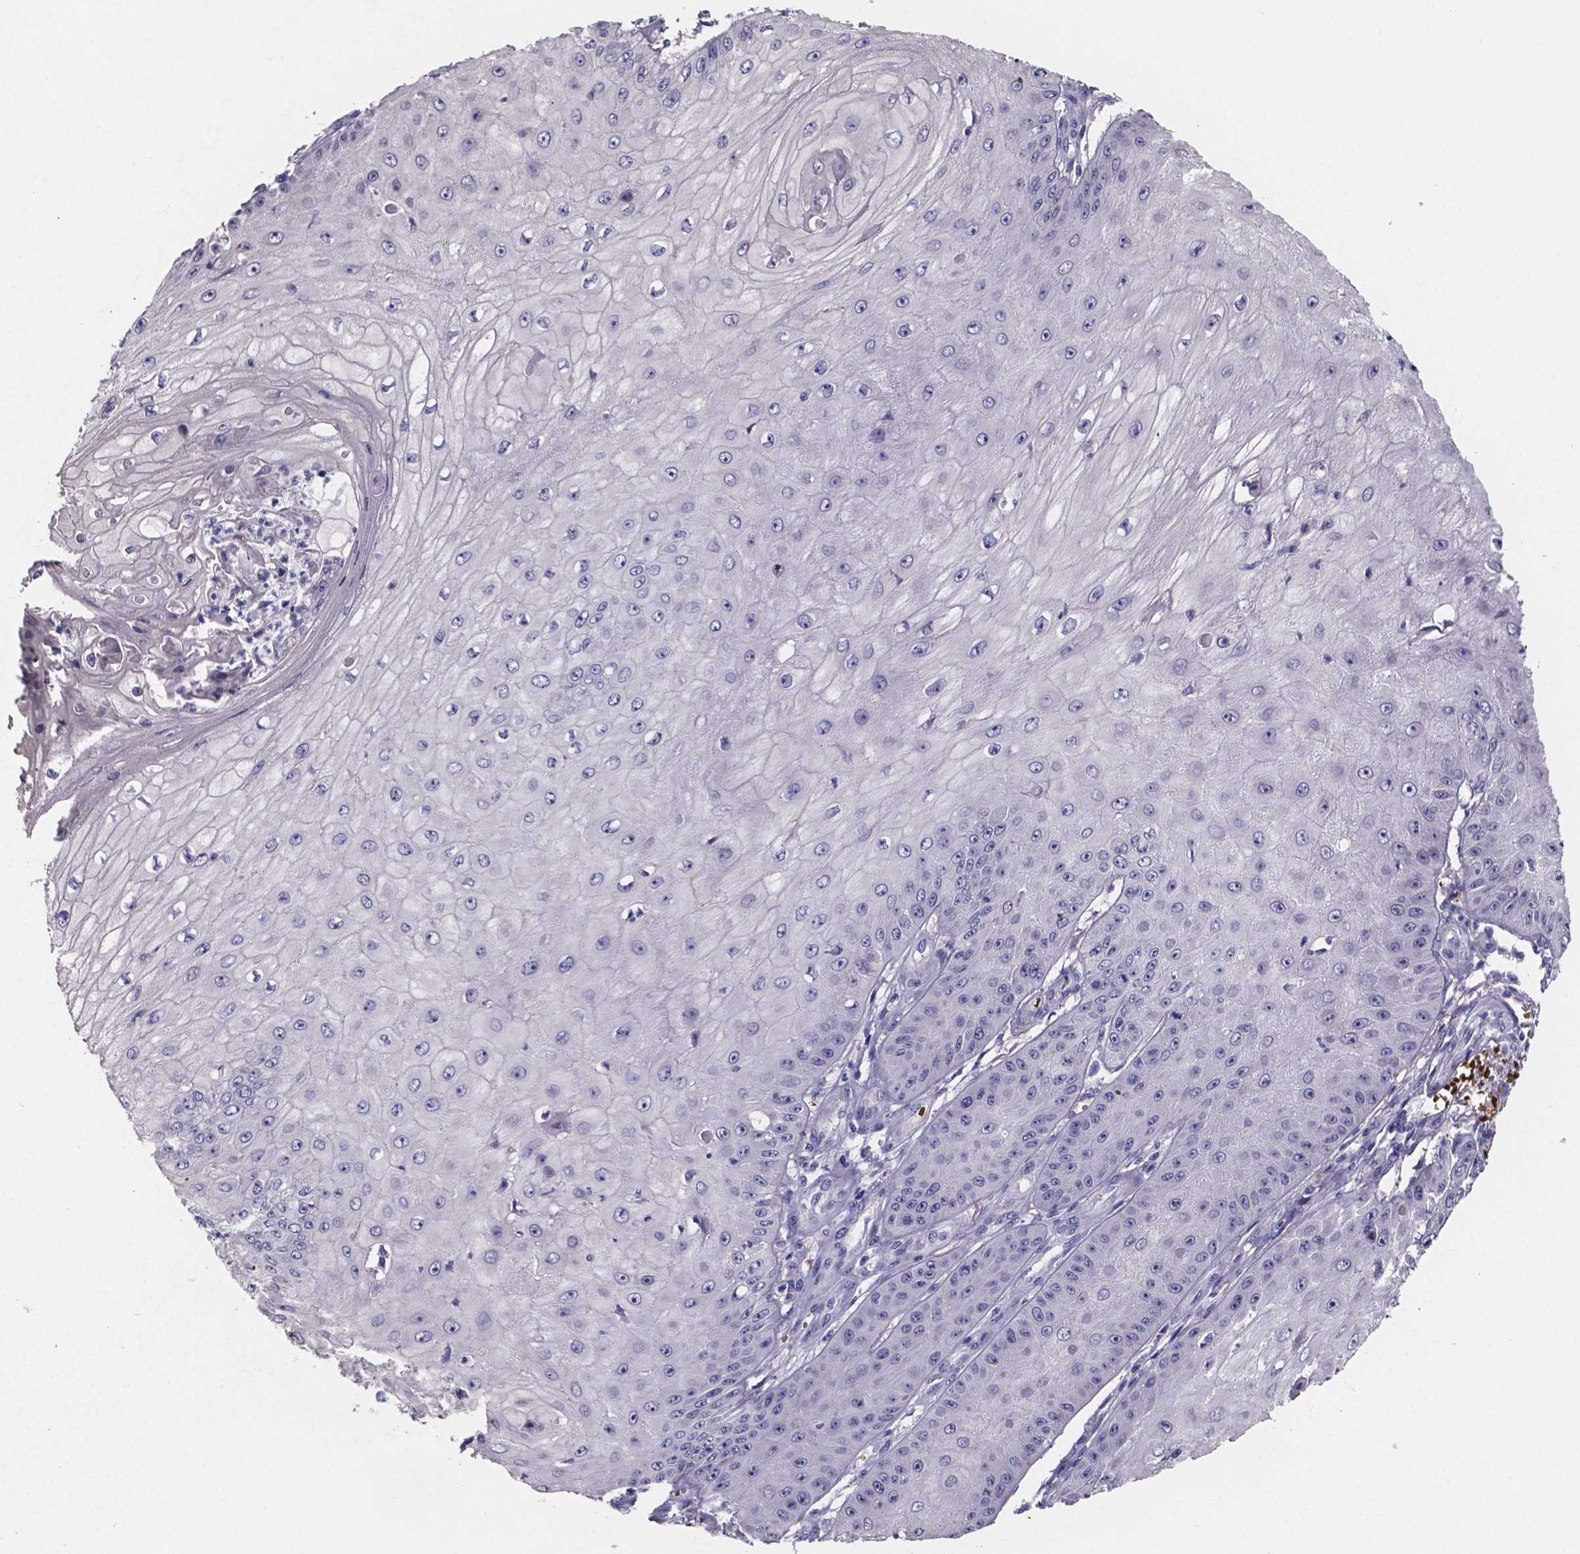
{"staining": {"intensity": "negative", "quantity": "none", "location": "none"}, "tissue": "skin cancer", "cell_type": "Tumor cells", "image_type": "cancer", "snomed": [{"axis": "morphology", "description": "Squamous cell carcinoma, NOS"}, {"axis": "topography", "description": "Skin"}], "caption": "Skin cancer stained for a protein using IHC shows no expression tumor cells.", "gene": "GABRA3", "patient": {"sex": "male", "age": 70}}